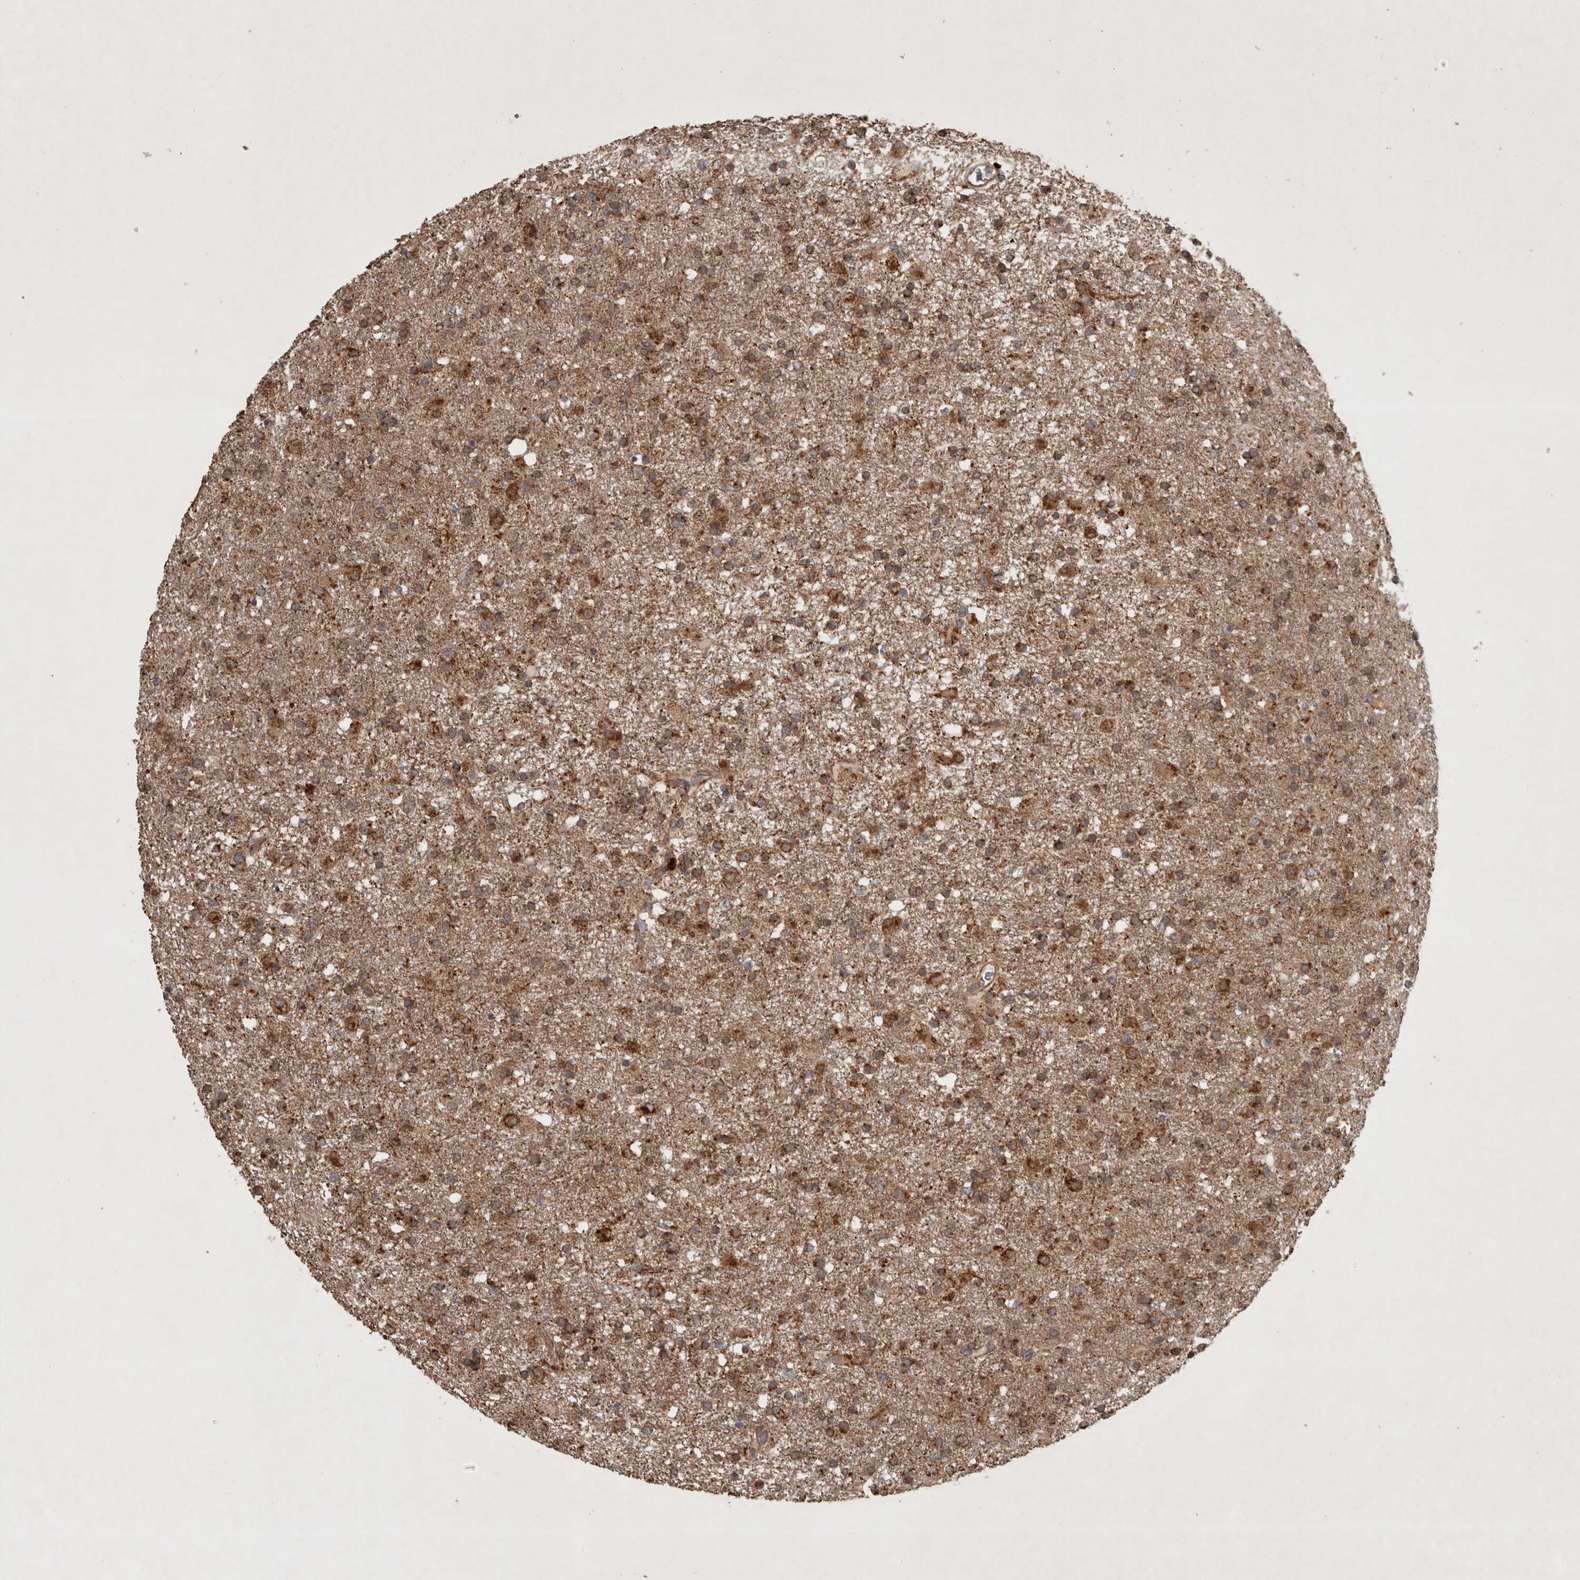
{"staining": {"intensity": "moderate", "quantity": ">75%", "location": "cytoplasmic/membranous"}, "tissue": "glioma", "cell_type": "Tumor cells", "image_type": "cancer", "snomed": [{"axis": "morphology", "description": "Glioma, malignant, Low grade"}, {"axis": "topography", "description": "Brain"}], "caption": "About >75% of tumor cells in human malignant low-grade glioma display moderate cytoplasmic/membranous protein staining as visualized by brown immunohistochemical staining.", "gene": "SERAC1", "patient": {"sex": "male", "age": 65}}